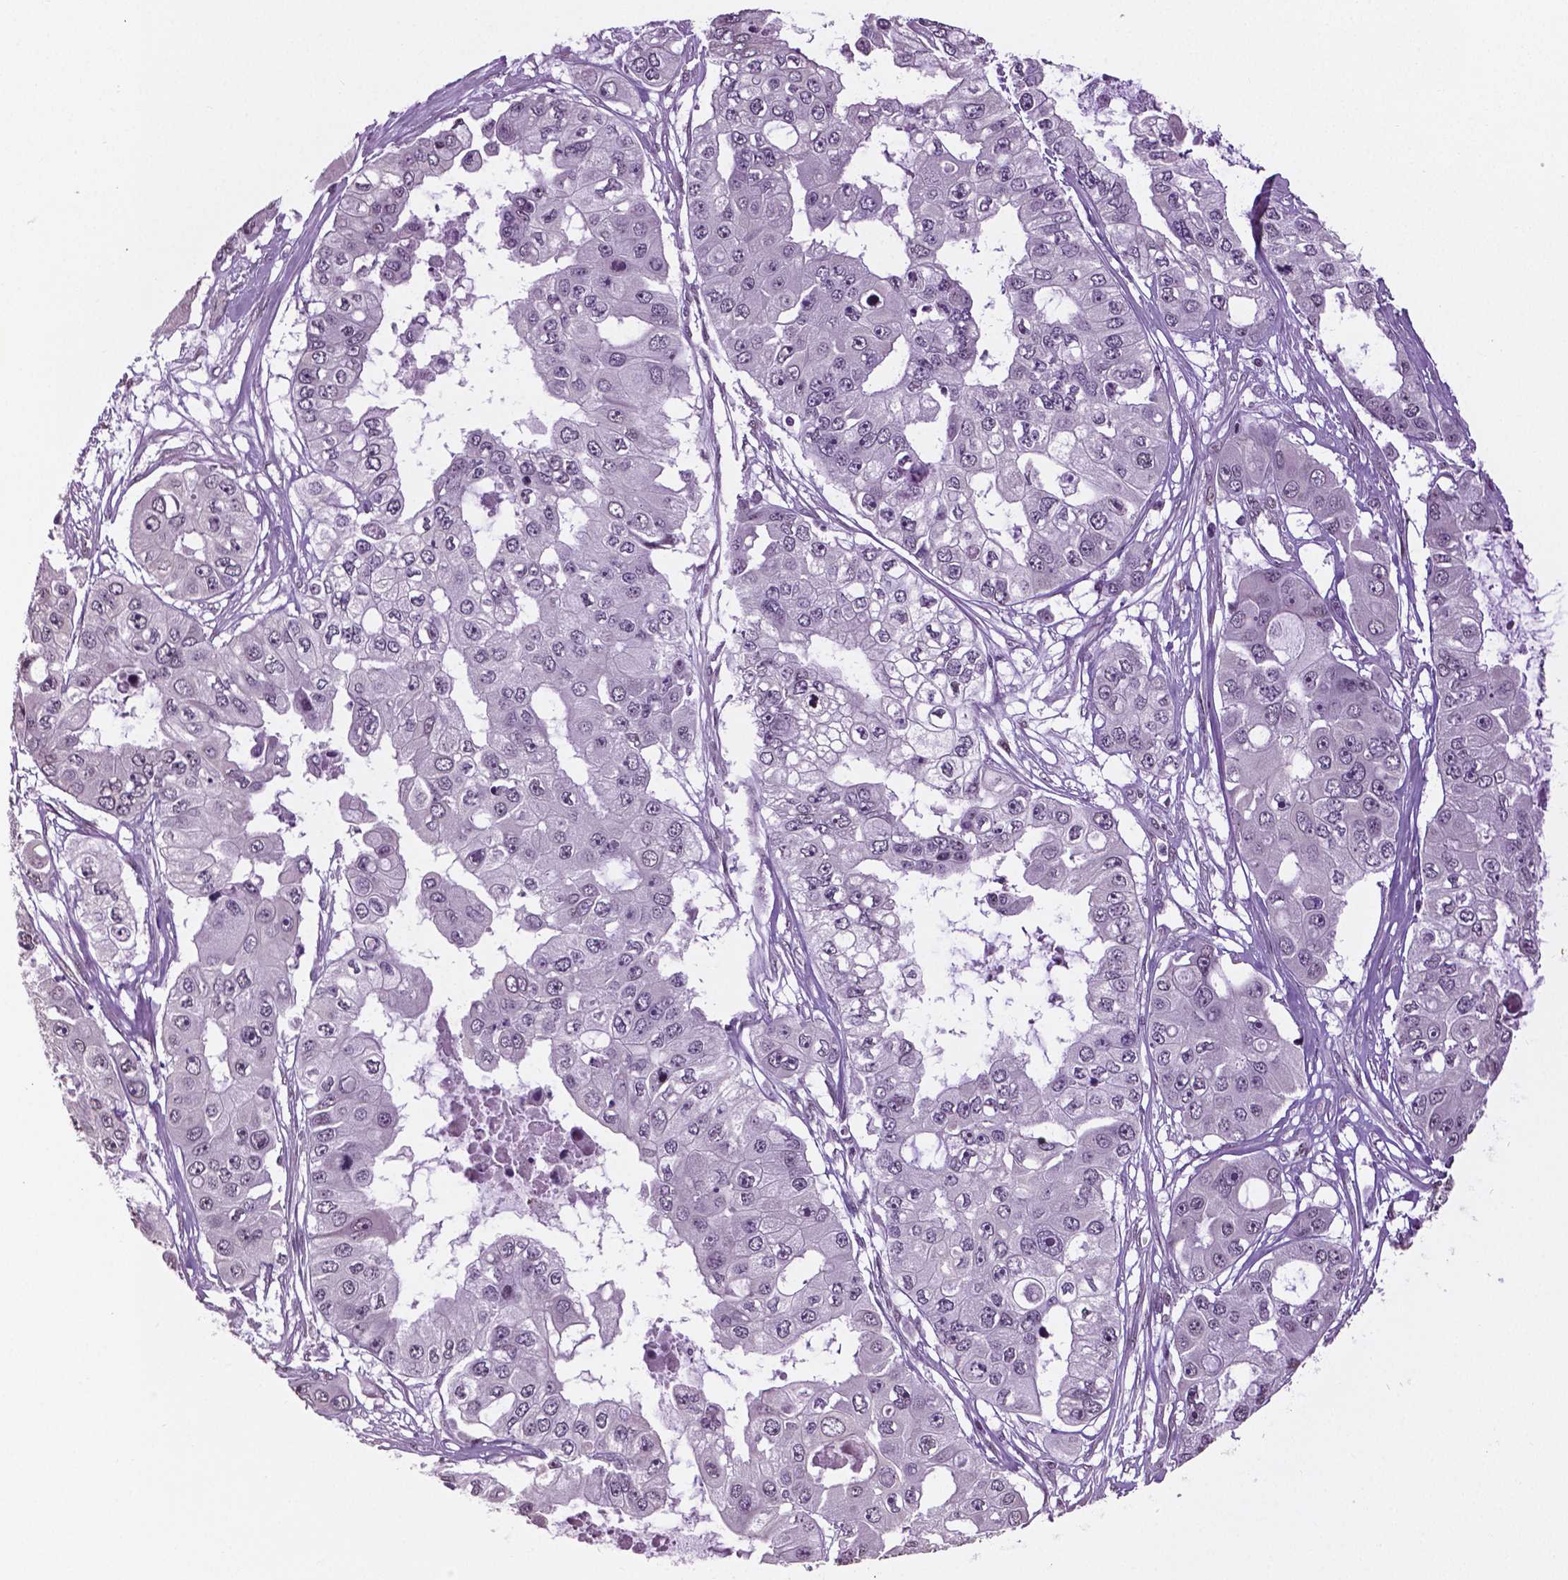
{"staining": {"intensity": "weak", "quantity": "25%-75%", "location": "nuclear"}, "tissue": "ovarian cancer", "cell_type": "Tumor cells", "image_type": "cancer", "snomed": [{"axis": "morphology", "description": "Cystadenocarcinoma, serous, NOS"}, {"axis": "topography", "description": "Ovary"}], "caption": "Ovarian cancer stained with DAB IHC shows low levels of weak nuclear positivity in approximately 25%-75% of tumor cells. Nuclei are stained in blue.", "gene": "DLX5", "patient": {"sex": "female", "age": 56}}